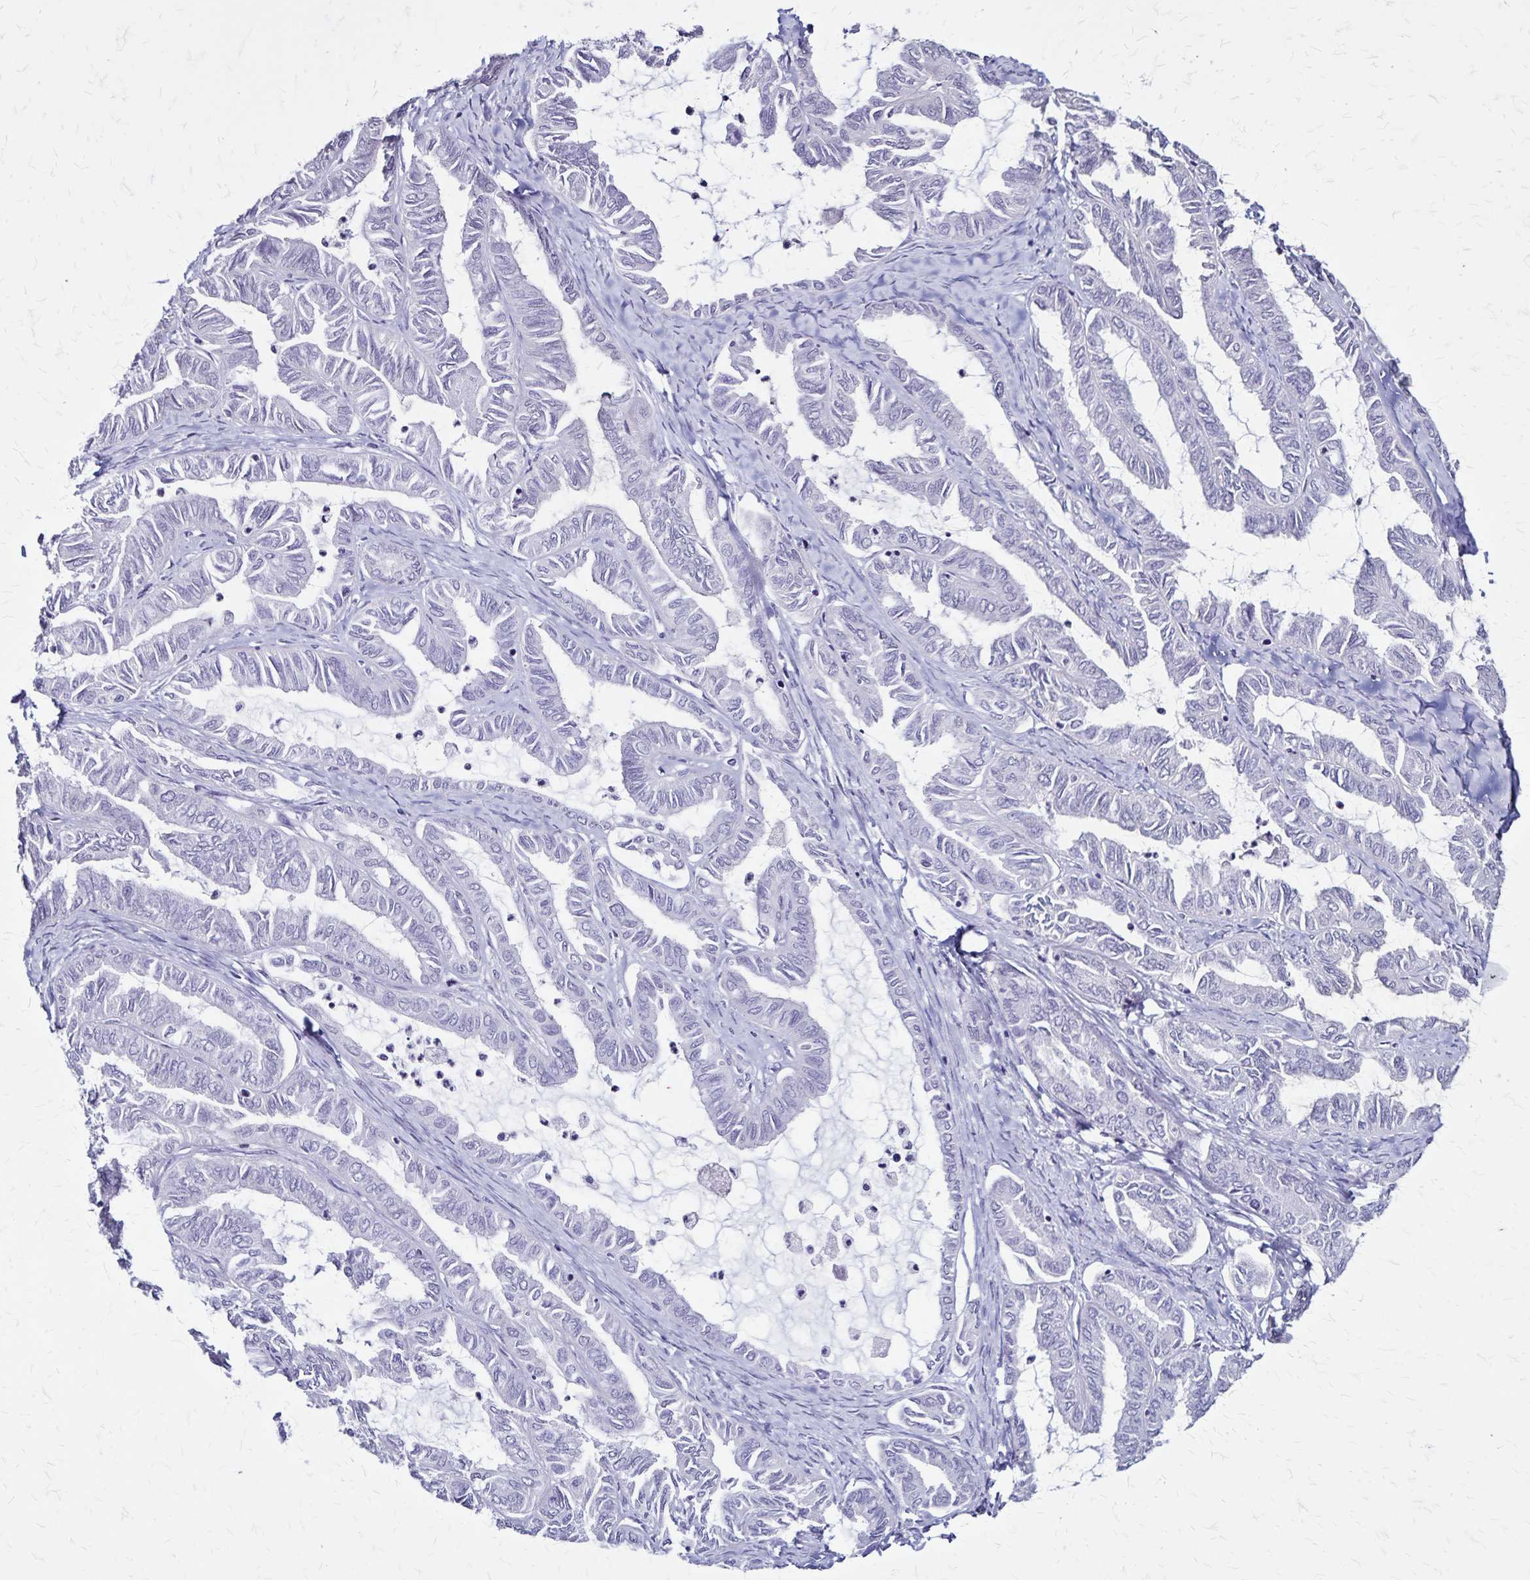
{"staining": {"intensity": "negative", "quantity": "none", "location": "none"}, "tissue": "ovarian cancer", "cell_type": "Tumor cells", "image_type": "cancer", "snomed": [{"axis": "morphology", "description": "Carcinoma, endometroid"}, {"axis": "topography", "description": "Ovary"}], "caption": "A micrograph of human ovarian cancer (endometroid carcinoma) is negative for staining in tumor cells.", "gene": "PLXNA4", "patient": {"sex": "female", "age": 70}}